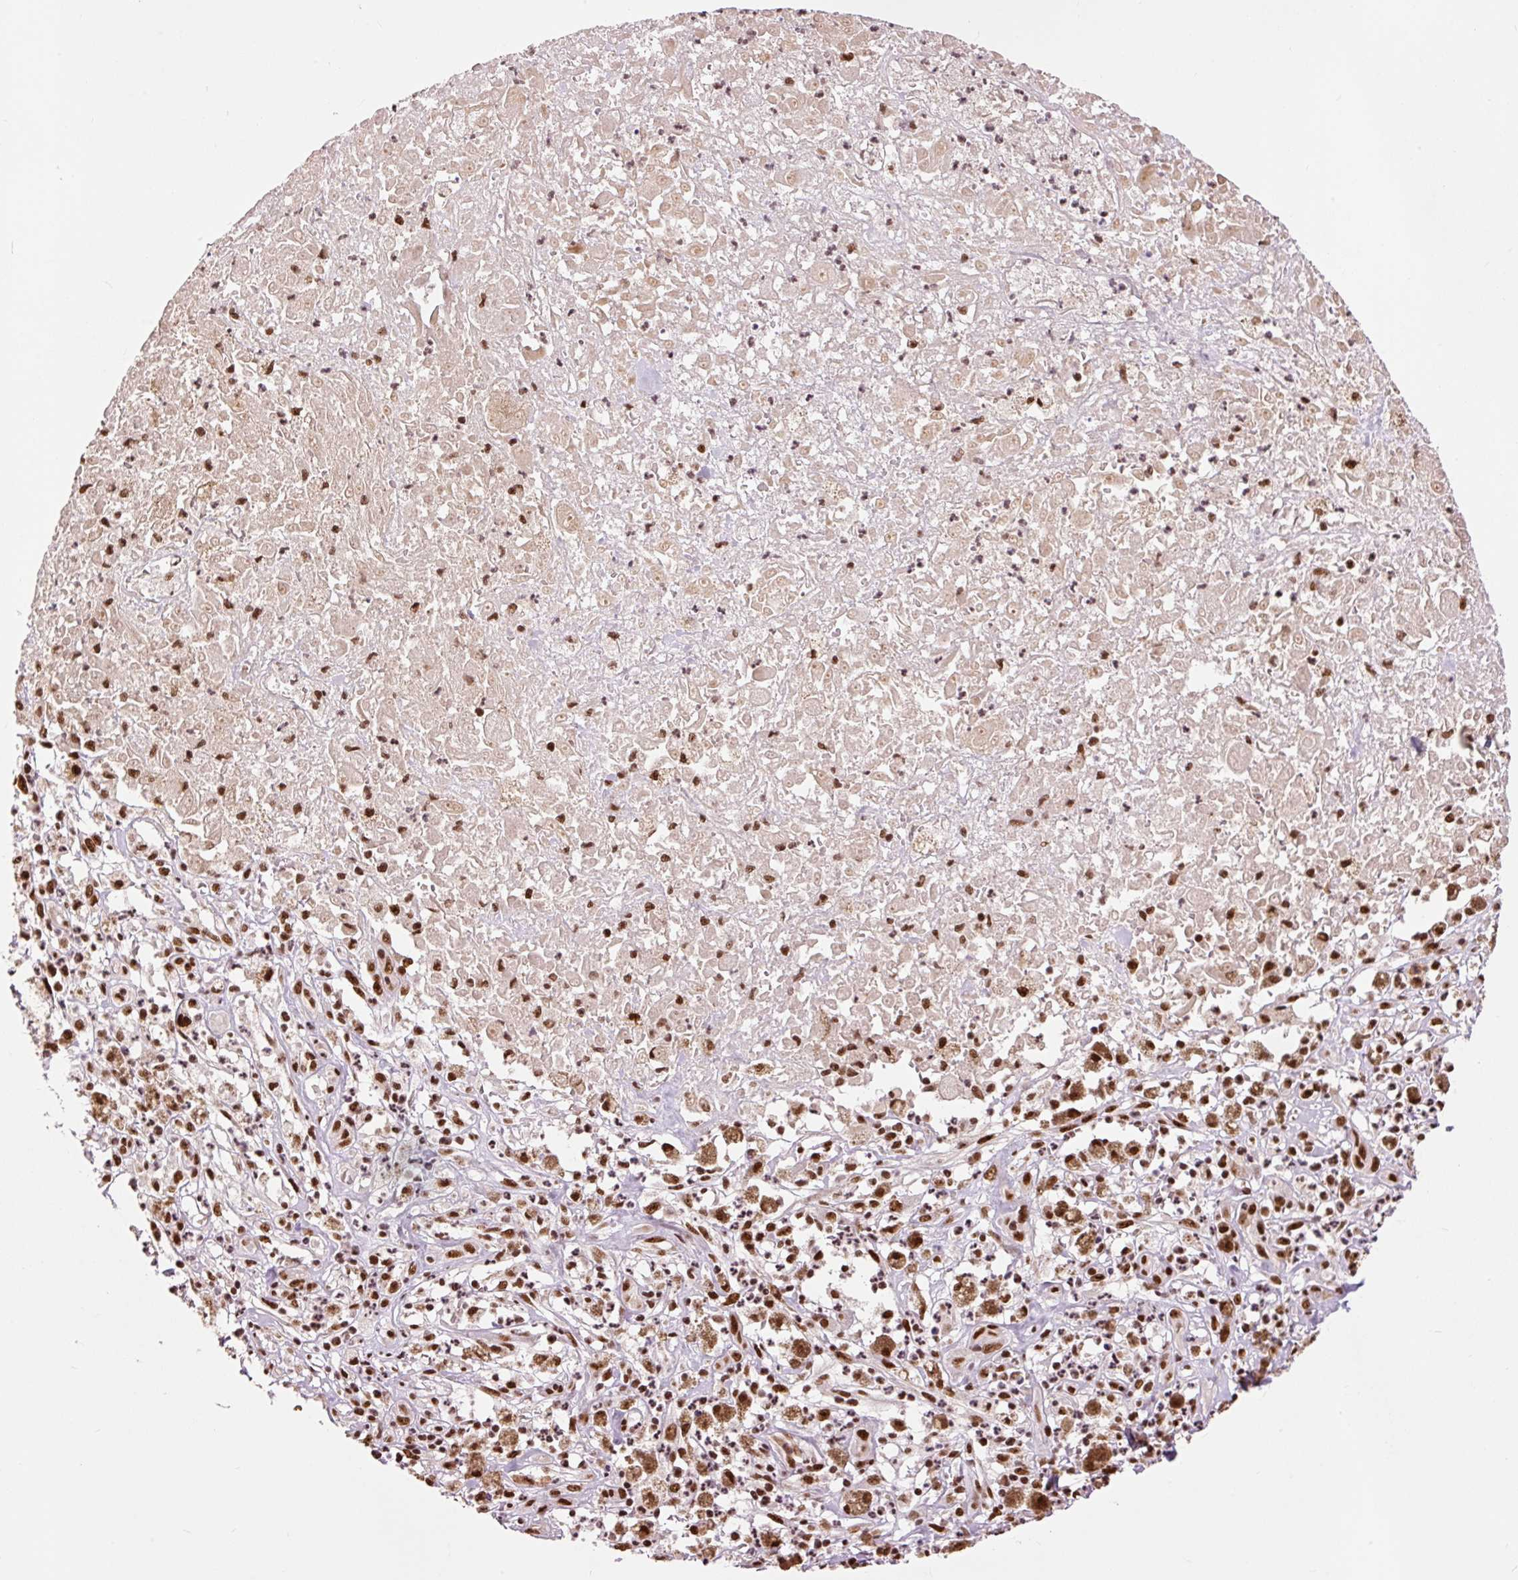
{"staining": {"intensity": "strong", "quantity": ">75%", "location": "nuclear"}, "tissue": "melanoma", "cell_type": "Tumor cells", "image_type": "cancer", "snomed": [{"axis": "morphology", "description": "Necrosis, NOS"}, {"axis": "morphology", "description": "Malignant melanoma, NOS"}, {"axis": "topography", "description": "Skin"}], "caption": "Immunohistochemistry (IHC) photomicrograph of melanoma stained for a protein (brown), which exhibits high levels of strong nuclear positivity in approximately >75% of tumor cells.", "gene": "ZBTB44", "patient": {"sex": "female", "age": 87}}